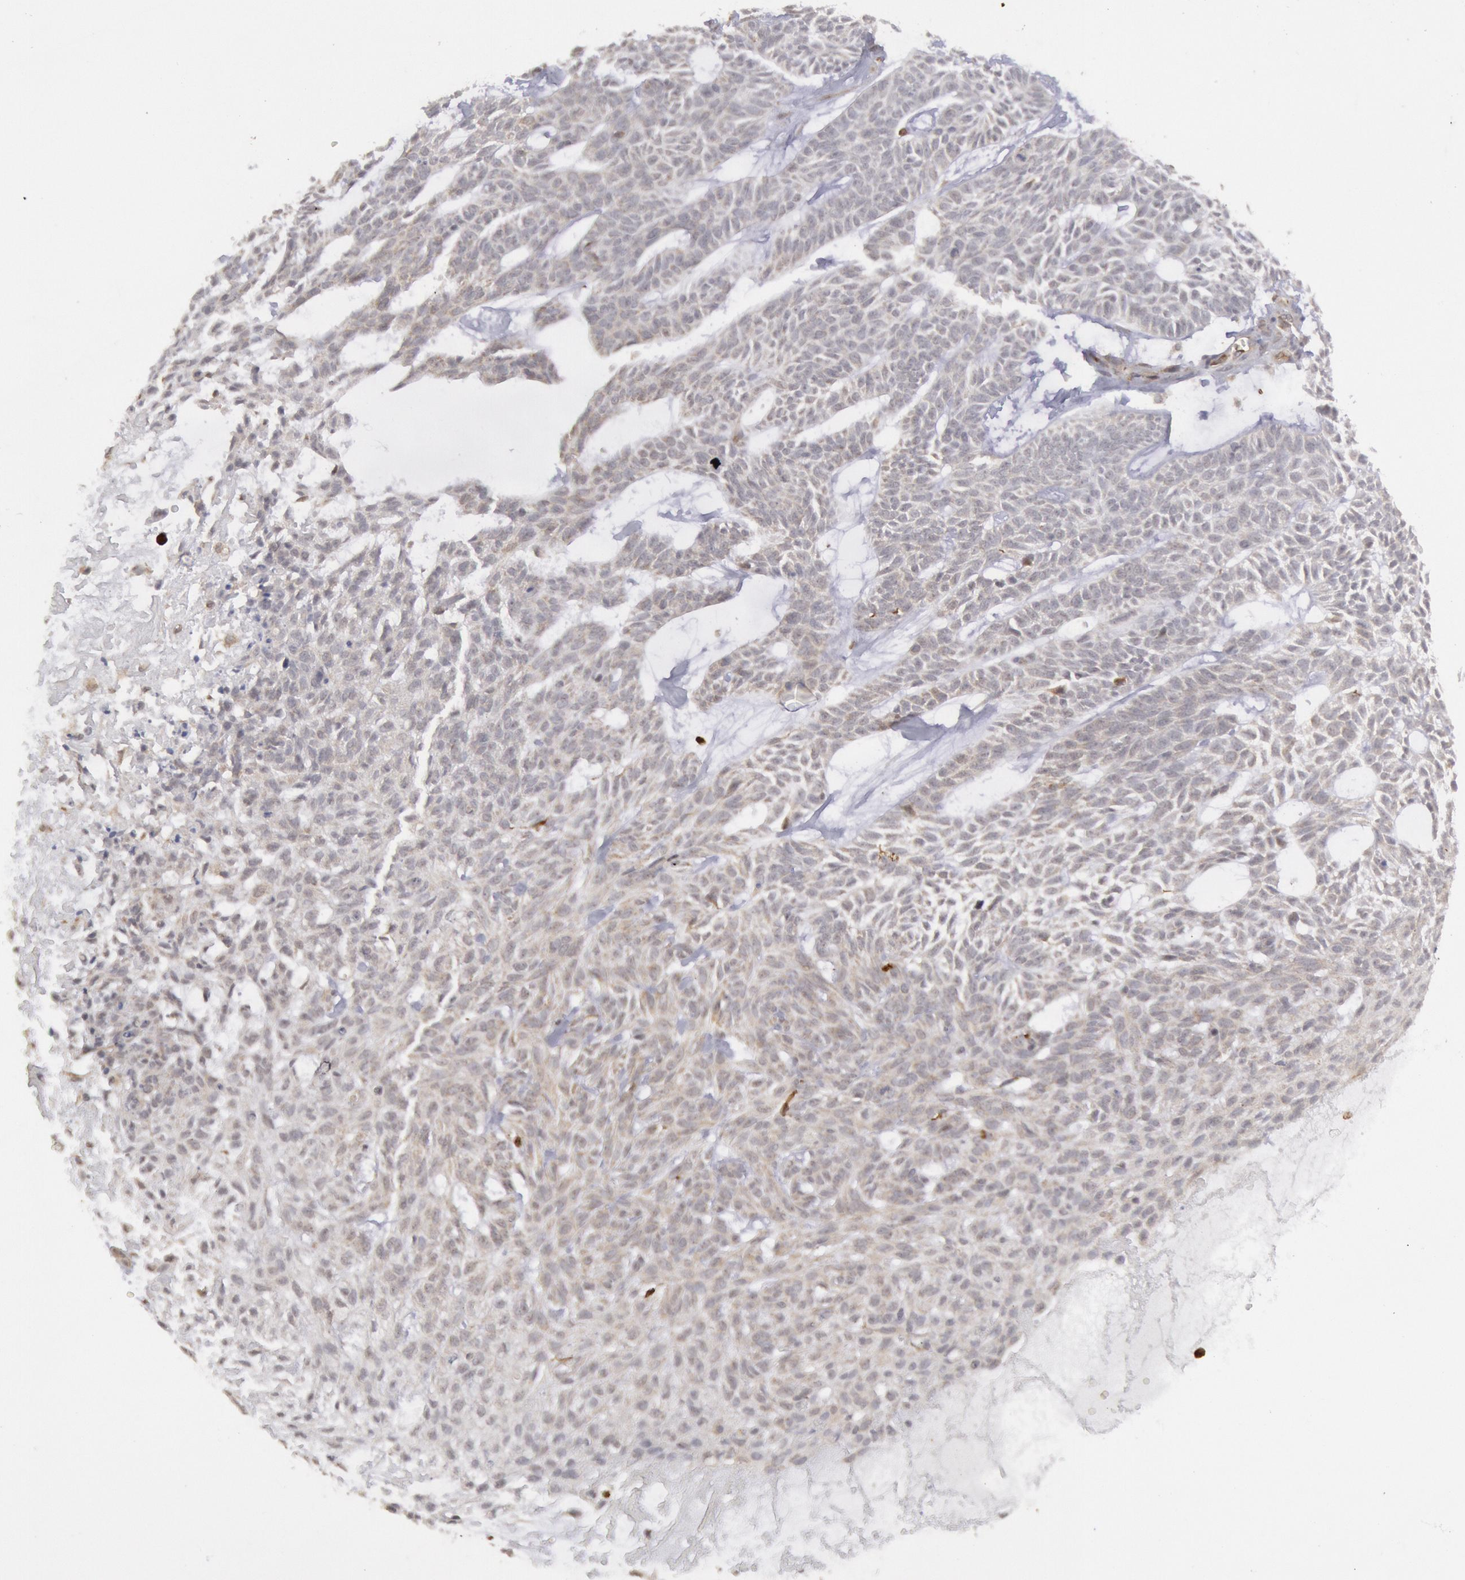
{"staining": {"intensity": "negative", "quantity": "none", "location": "none"}, "tissue": "skin cancer", "cell_type": "Tumor cells", "image_type": "cancer", "snomed": [{"axis": "morphology", "description": "Basal cell carcinoma"}, {"axis": "topography", "description": "Skin"}], "caption": "This histopathology image is of skin cancer stained with immunohistochemistry (IHC) to label a protein in brown with the nuclei are counter-stained blue. There is no expression in tumor cells.", "gene": "TAP2", "patient": {"sex": "male", "age": 75}}